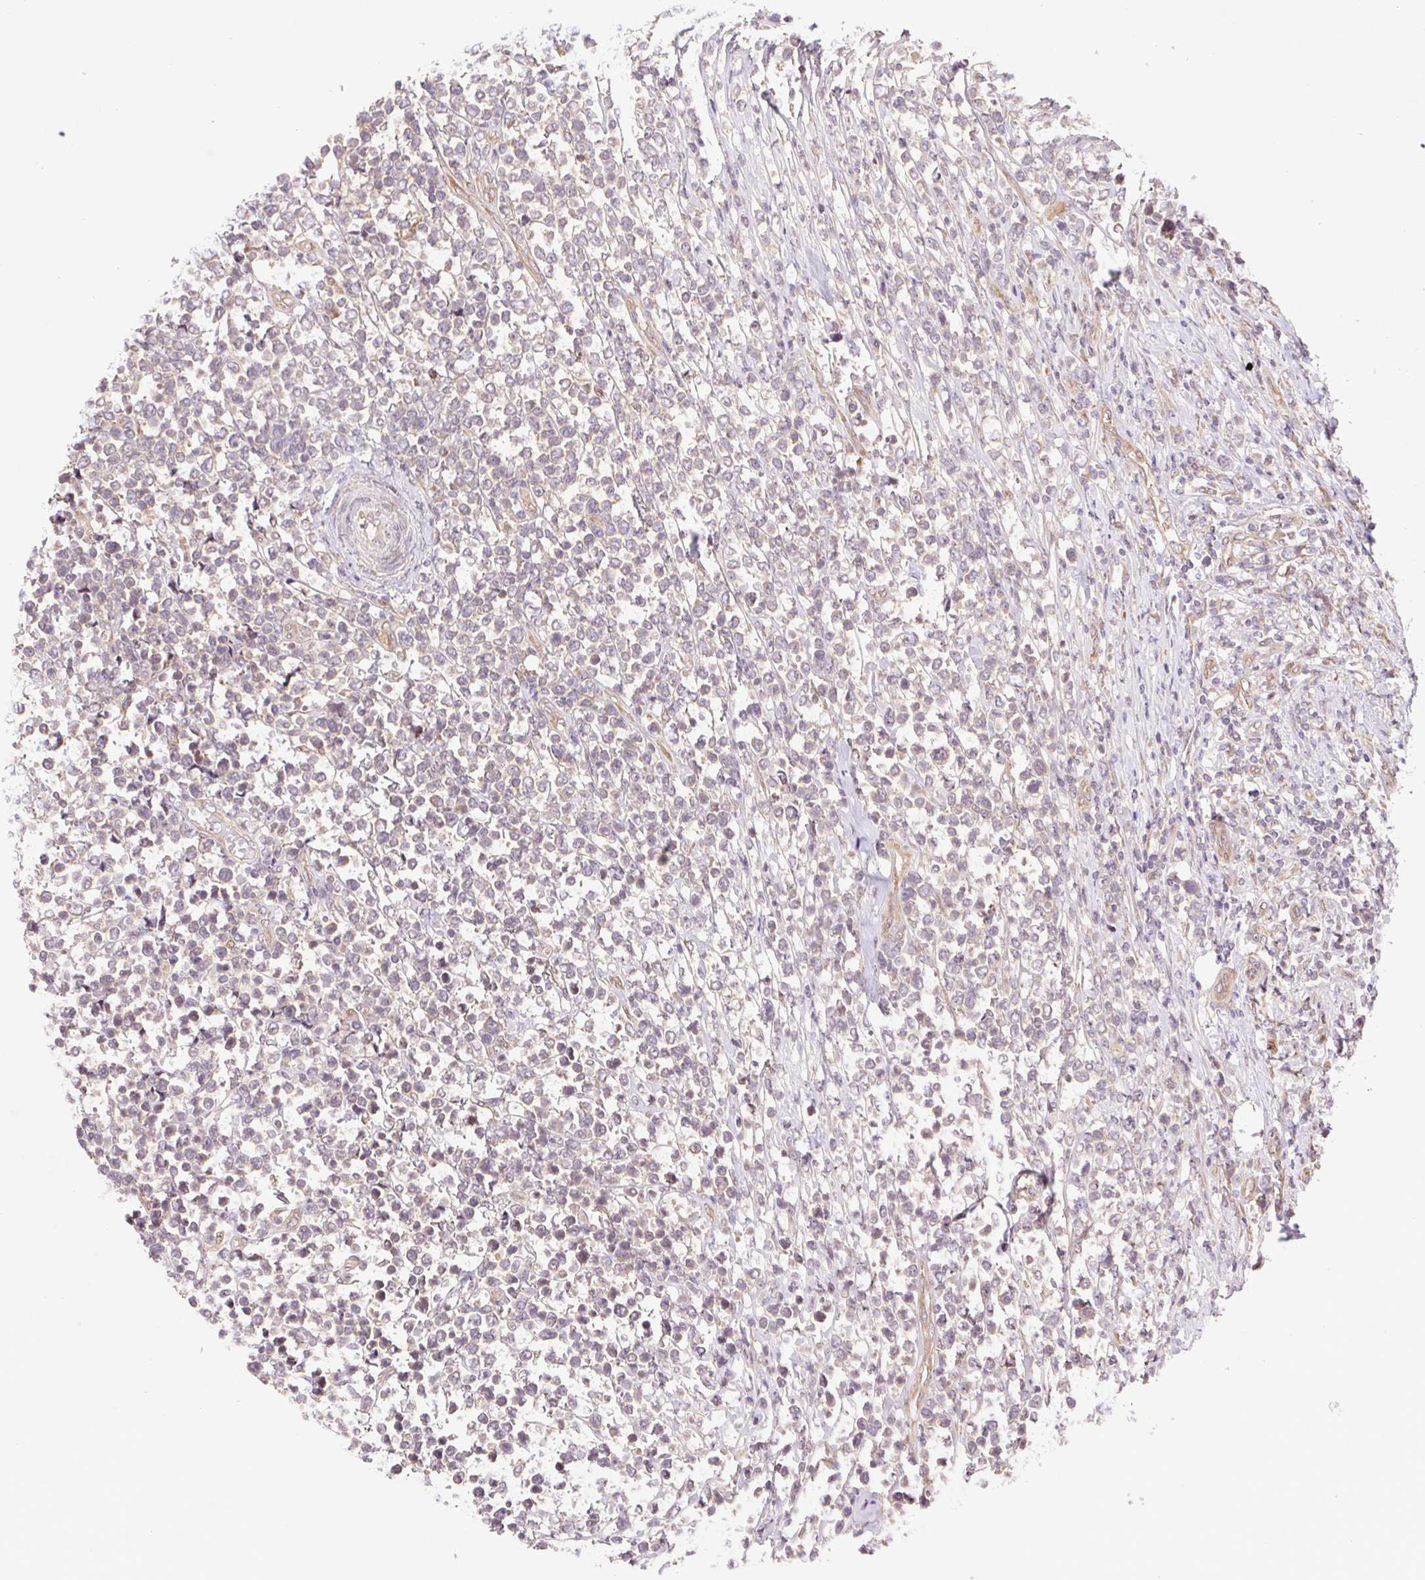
{"staining": {"intensity": "weak", "quantity": "25%-75%", "location": "cytoplasmic/membranous"}, "tissue": "lymphoma", "cell_type": "Tumor cells", "image_type": "cancer", "snomed": [{"axis": "morphology", "description": "Malignant lymphoma, non-Hodgkin's type, High grade"}, {"axis": "topography", "description": "Soft tissue"}], "caption": "Weak cytoplasmic/membranous expression for a protein is present in approximately 25%-75% of tumor cells of malignant lymphoma, non-Hodgkin's type (high-grade) using immunohistochemistry.", "gene": "HFE", "patient": {"sex": "female", "age": 56}}